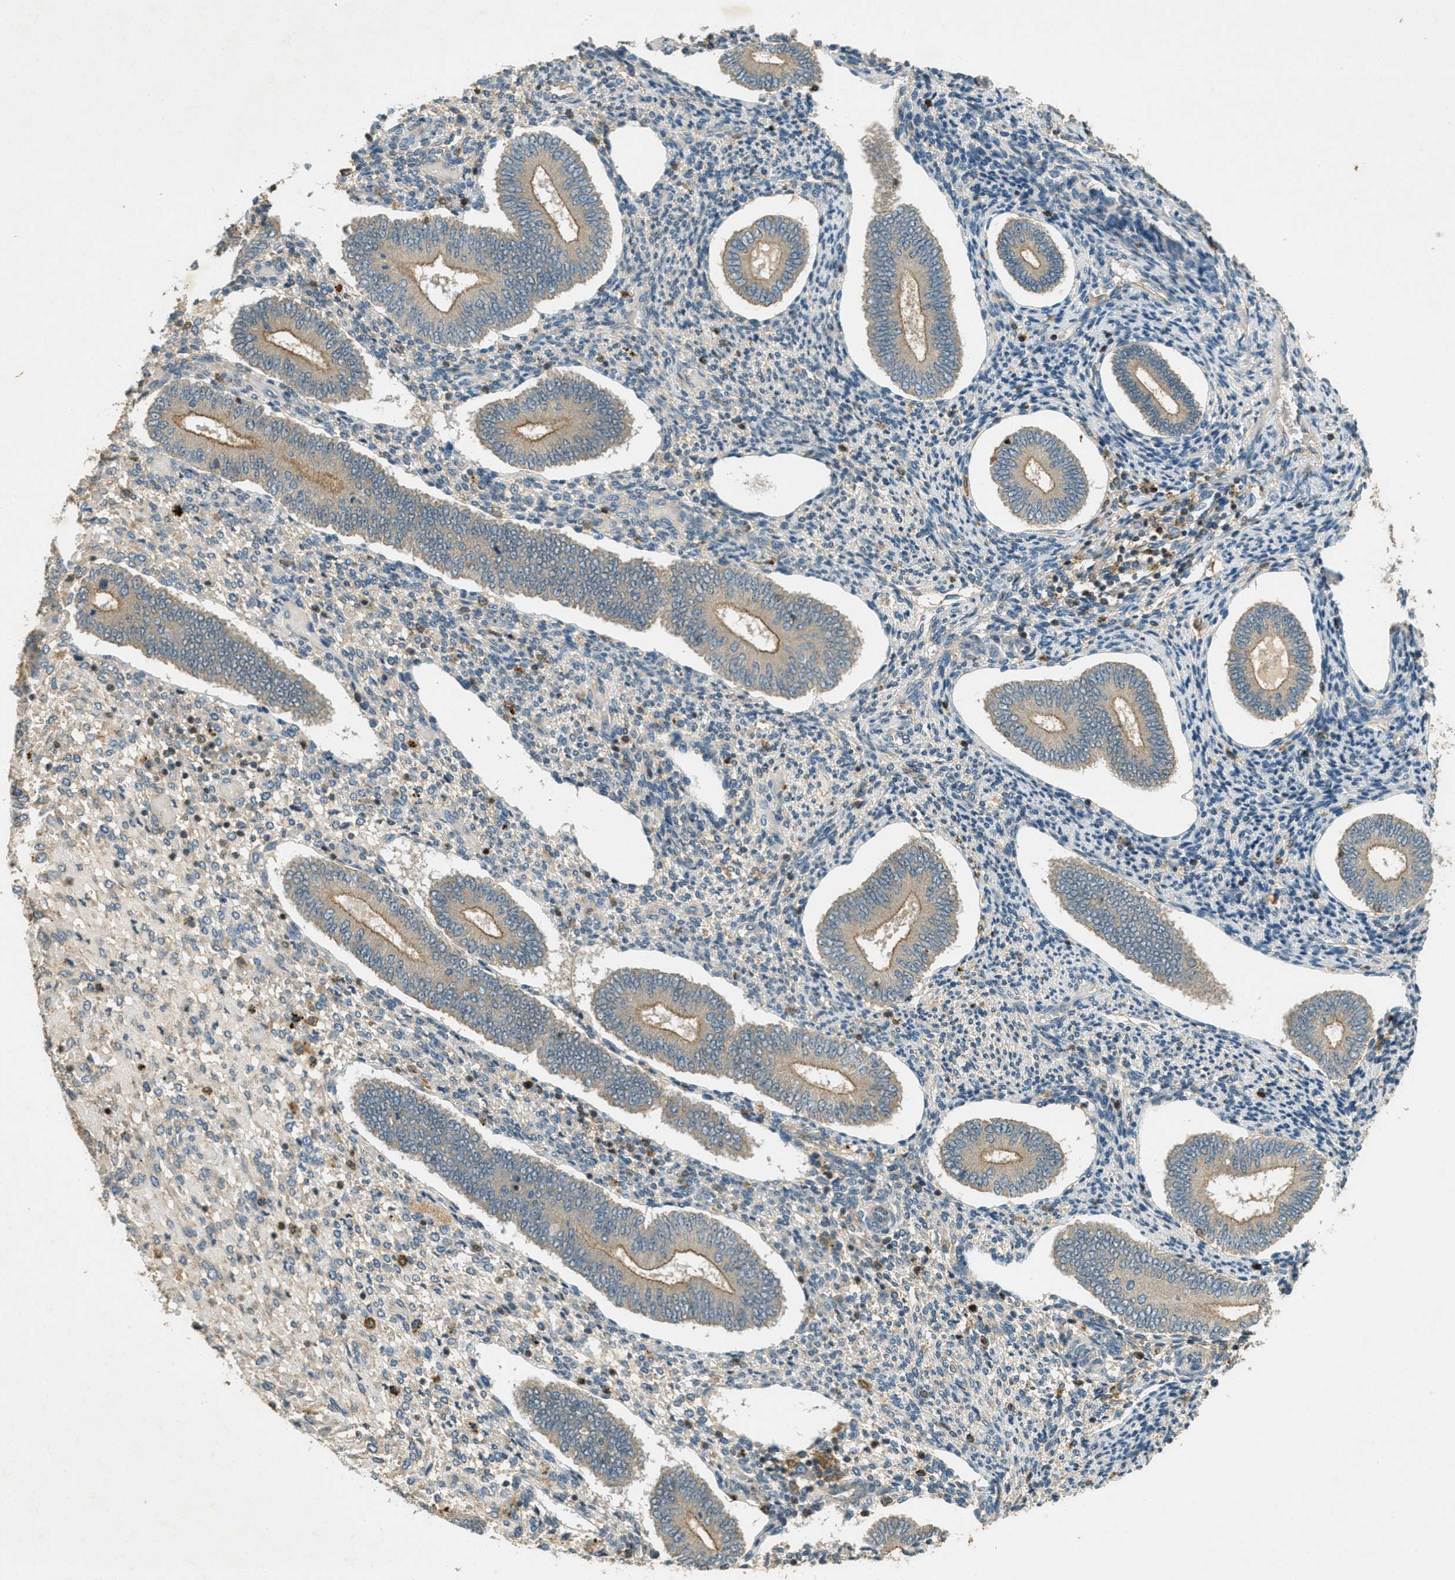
{"staining": {"intensity": "negative", "quantity": "none", "location": "none"}, "tissue": "endometrium", "cell_type": "Cells in endometrial stroma", "image_type": "normal", "snomed": [{"axis": "morphology", "description": "Normal tissue, NOS"}, {"axis": "topography", "description": "Endometrium"}], "caption": "Immunohistochemical staining of normal endometrium demonstrates no significant expression in cells in endometrial stroma. (DAB immunohistochemistry (IHC) with hematoxylin counter stain).", "gene": "NUDT4B", "patient": {"sex": "female", "age": 42}}